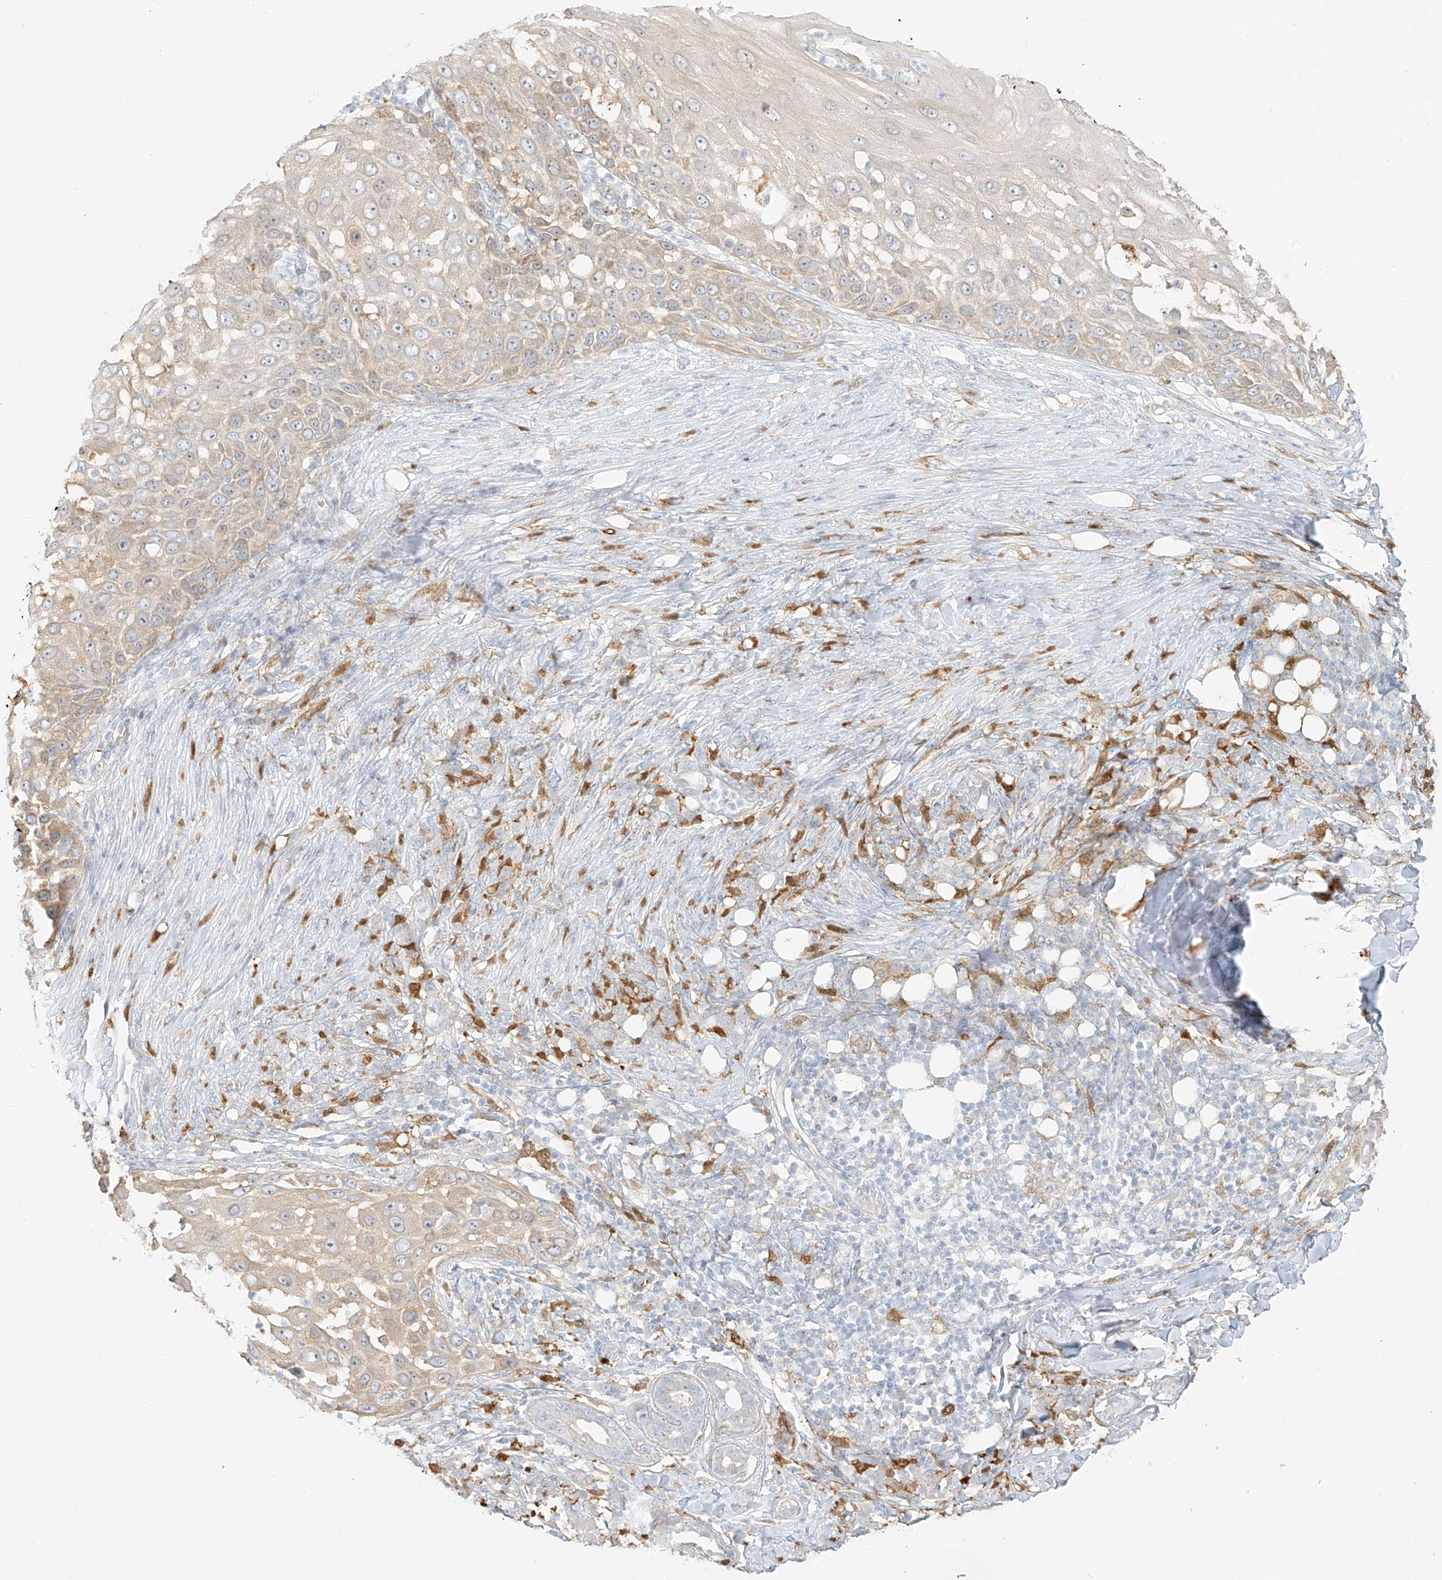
{"staining": {"intensity": "weak", "quantity": "25%-75%", "location": "cytoplasmic/membranous"}, "tissue": "skin cancer", "cell_type": "Tumor cells", "image_type": "cancer", "snomed": [{"axis": "morphology", "description": "Squamous cell carcinoma, NOS"}, {"axis": "topography", "description": "Skin"}], "caption": "The photomicrograph shows staining of skin squamous cell carcinoma, revealing weak cytoplasmic/membranous protein staining (brown color) within tumor cells.", "gene": "UPK1B", "patient": {"sex": "female", "age": 44}}